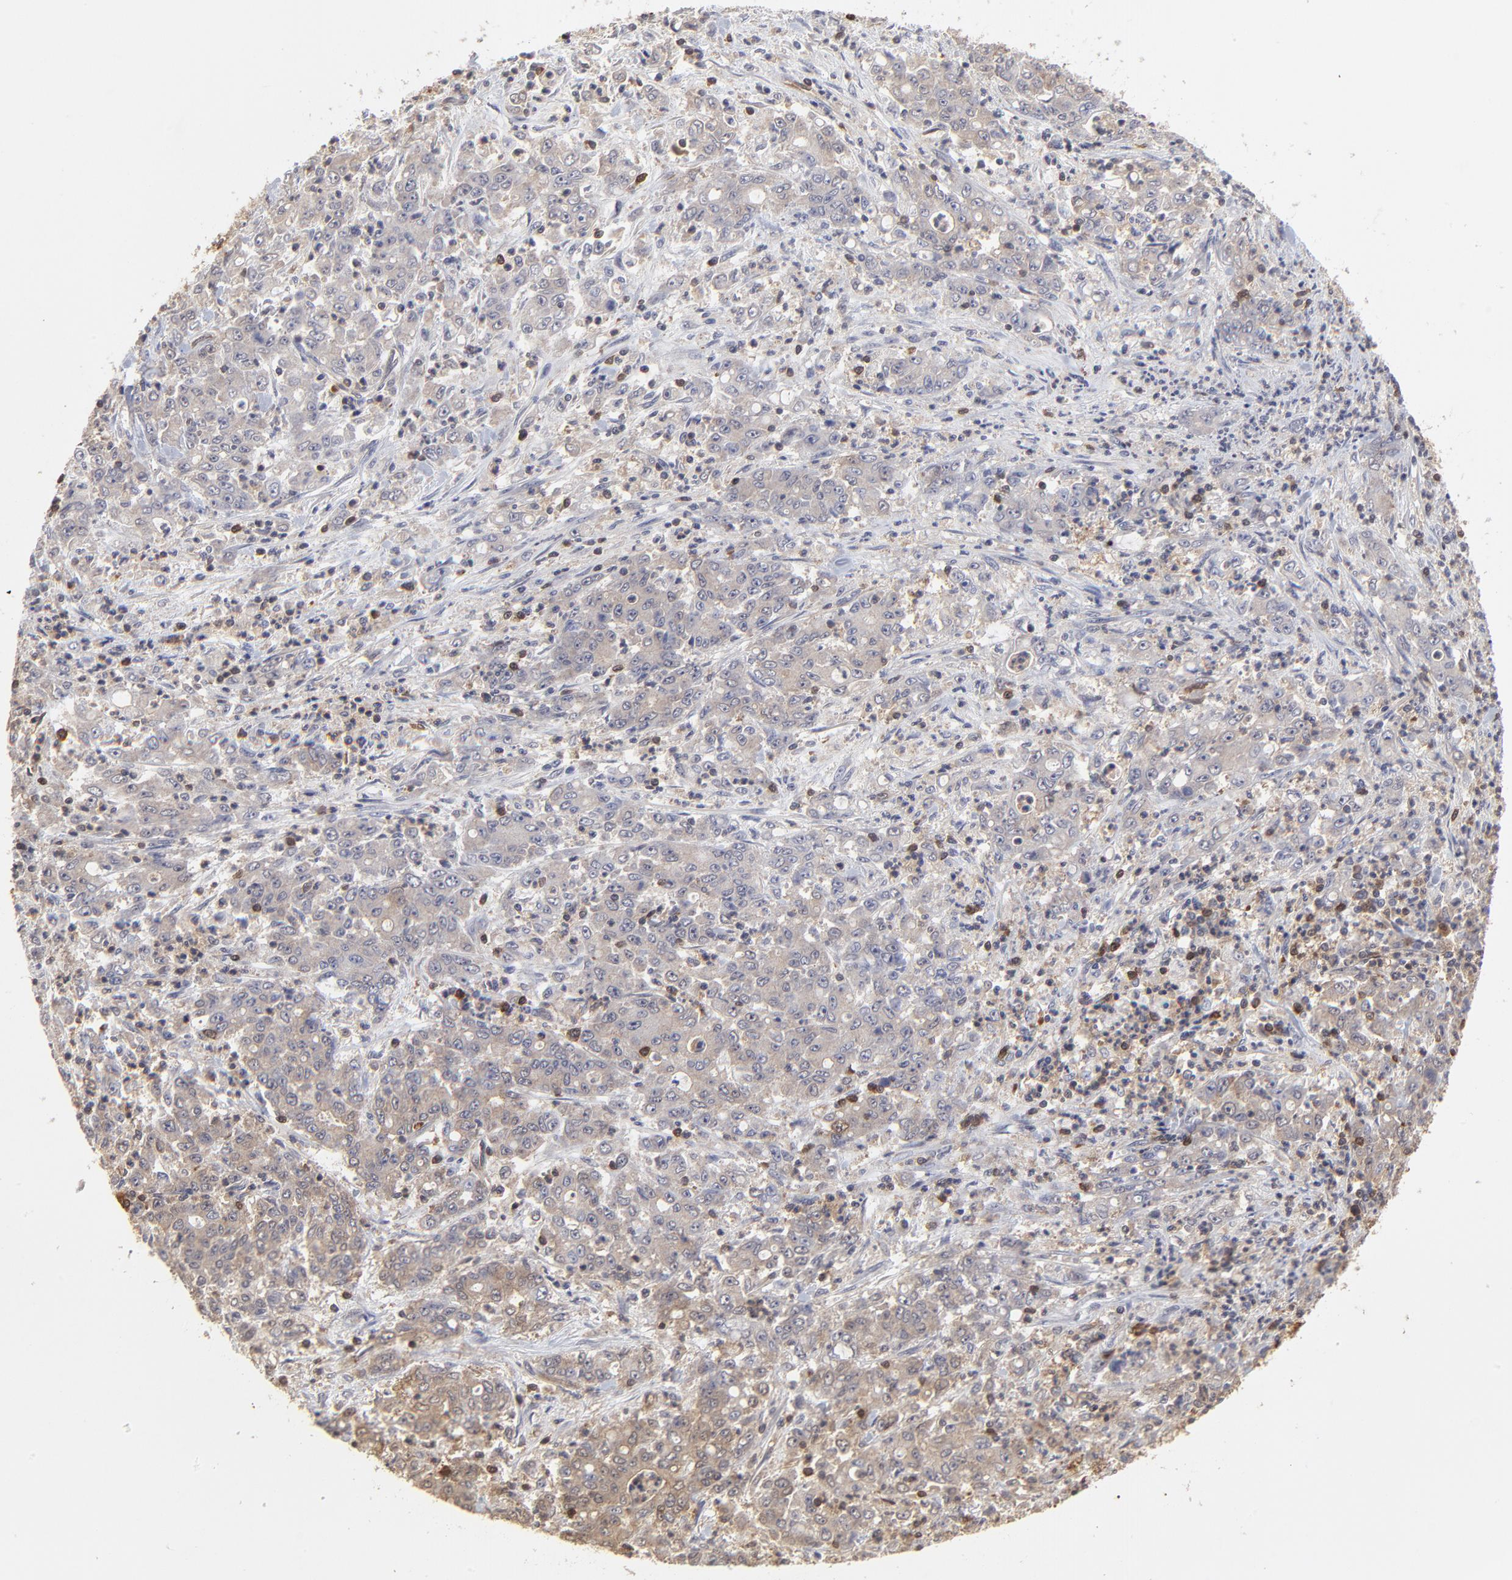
{"staining": {"intensity": "negative", "quantity": "none", "location": "none"}, "tissue": "stomach cancer", "cell_type": "Tumor cells", "image_type": "cancer", "snomed": [{"axis": "morphology", "description": "Adenocarcinoma, NOS"}, {"axis": "topography", "description": "Stomach, lower"}], "caption": "IHC histopathology image of human stomach adenocarcinoma stained for a protein (brown), which demonstrates no staining in tumor cells.", "gene": "CASP3", "patient": {"sex": "female", "age": 71}}